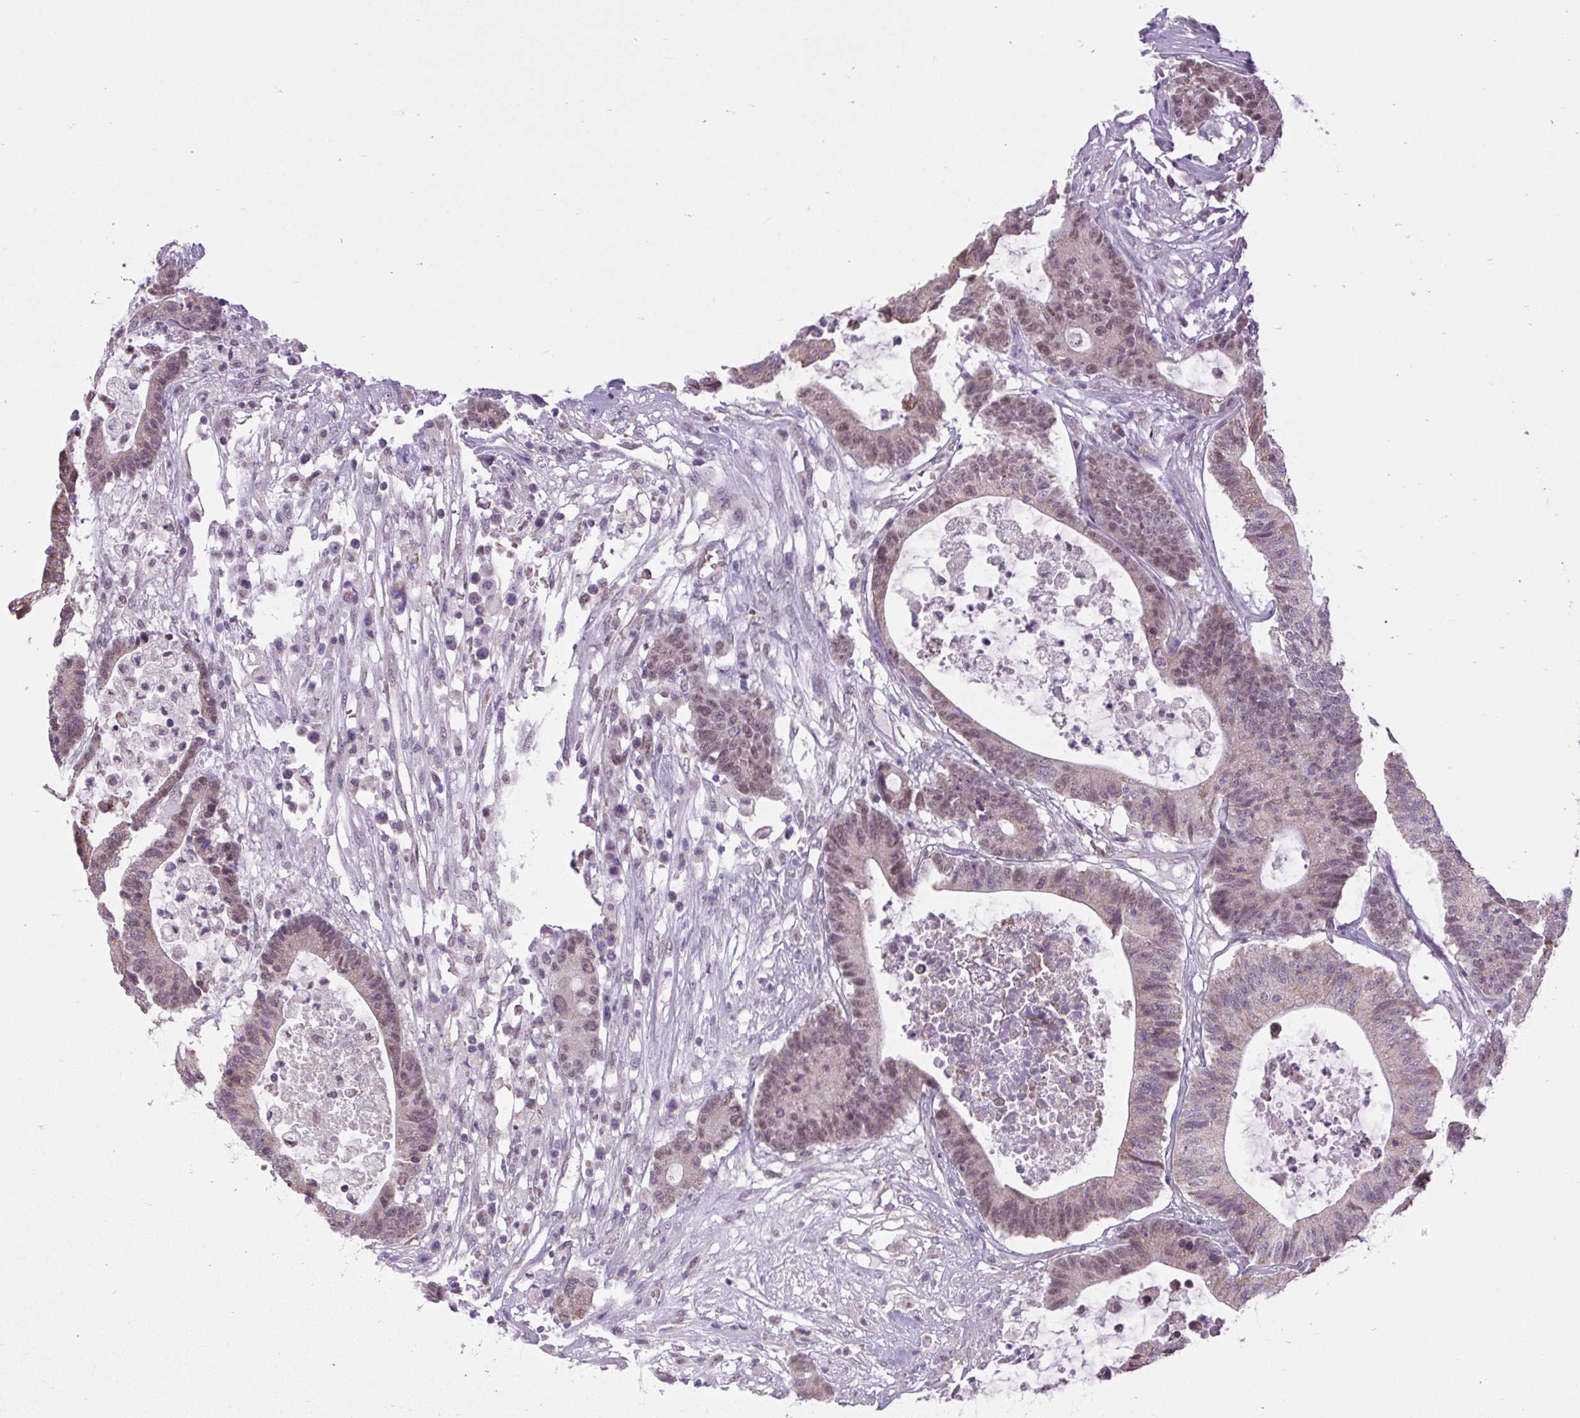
{"staining": {"intensity": "weak", "quantity": "25%-75%", "location": "cytoplasmic/membranous,nuclear"}, "tissue": "colorectal cancer", "cell_type": "Tumor cells", "image_type": "cancer", "snomed": [{"axis": "morphology", "description": "Adenocarcinoma, NOS"}, {"axis": "topography", "description": "Colon"}], "caption": "Colorectal cancer stained with immunohistochemistry shows weak cytoplasmic/membranous and nuclear expression in about 25%-75% of tumor cells. (IHC, brightfield microscopy, high magnification).", "gene": "SCO2", "patient": {"sex": "female", "age": 84}}